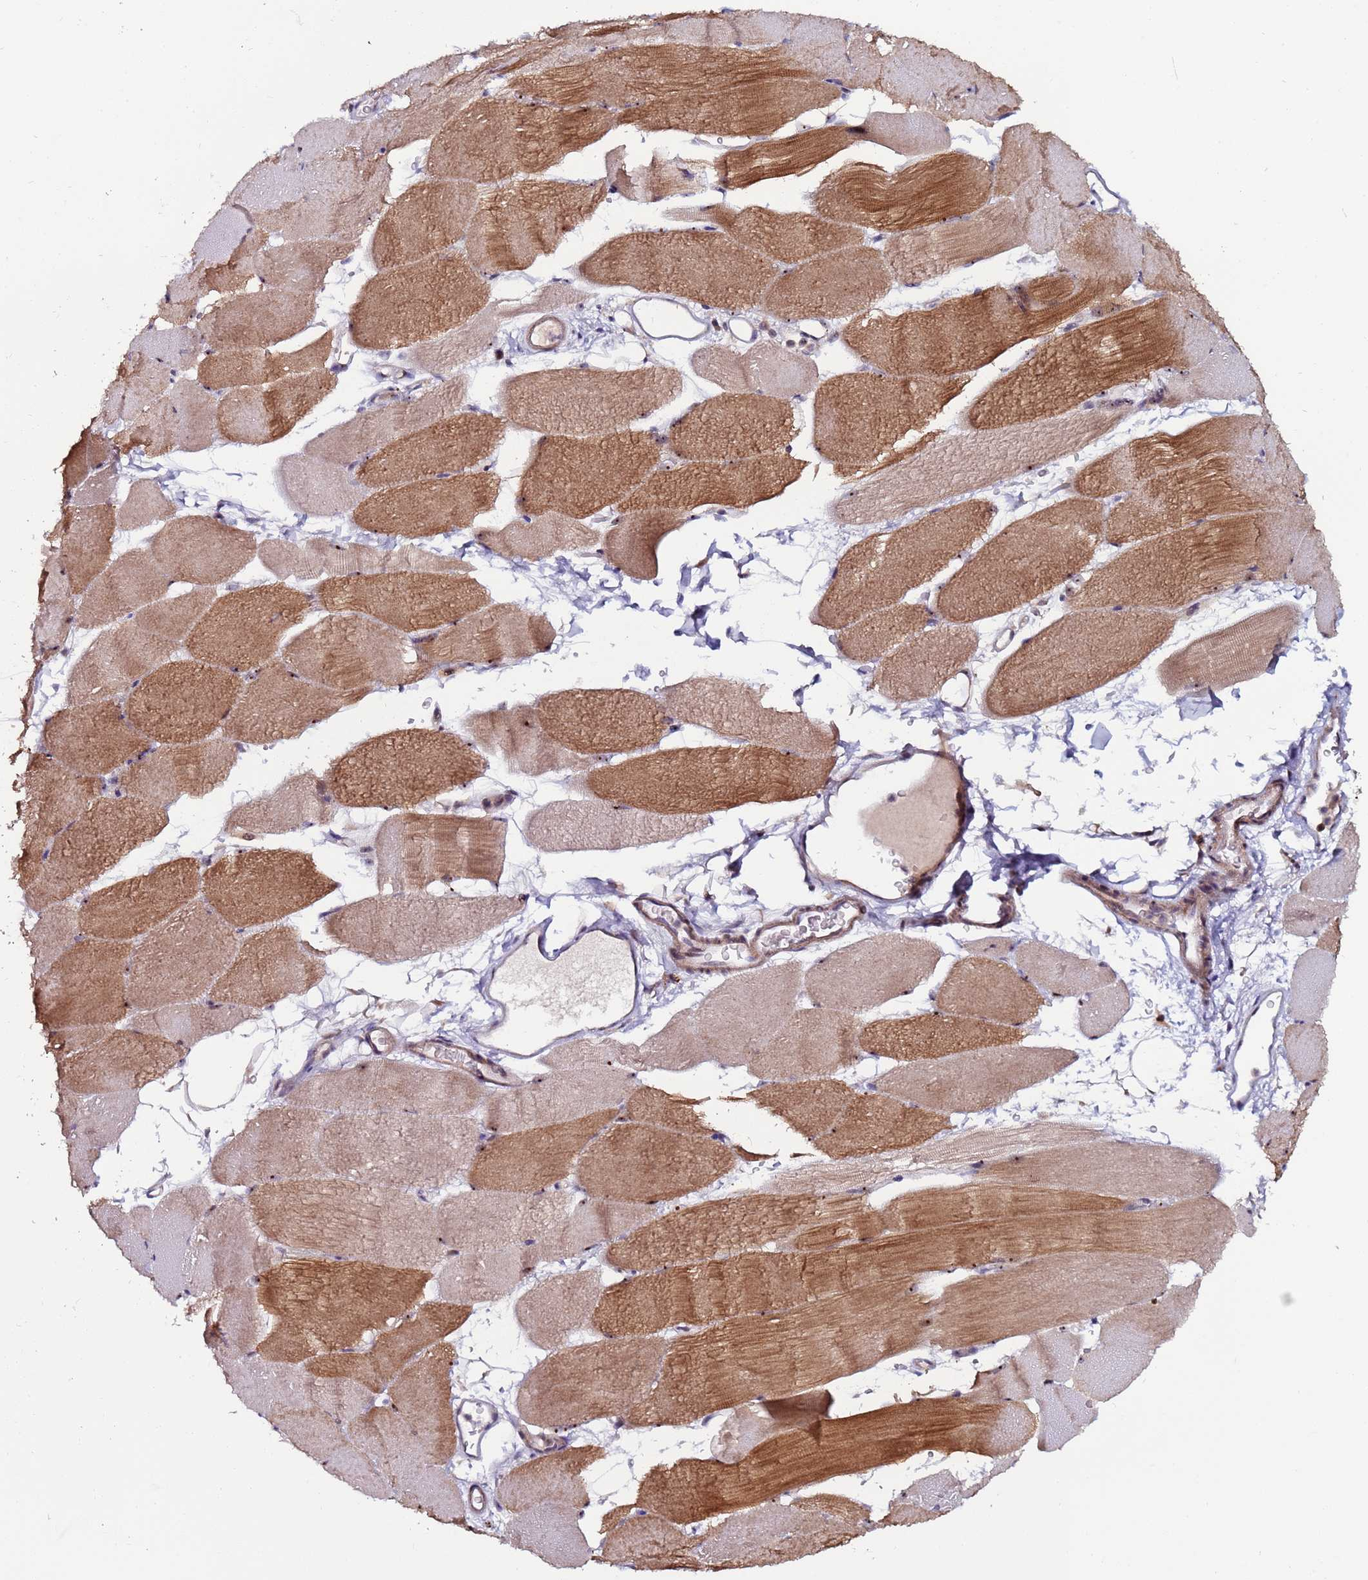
{"staining": {"intensity": "moderate", "quantity": "25%-75%", "location": "cytoplasmic/membranous,nuclear"}, "tissue": "skeletal muscle", "cell_type": "Myocytes", "image_type": "normal", "snomed": [{"axis": "morphology", "description": "Normal tissue, NOS"}, {"axis": "topography", "description": "Skeletal muscle"}, {"axis": "topography", "description": "Parathyroid gland"}], "caption": "The photomicrograph shows immunohistochemical staining of benign skeletal muscle. There is moderate cytoplasmic/membranous,nuclear expression is seen in approximately 25%-75% of myocytes.", "gene": "KRI1", "patient": {"sex": "female", "age": 37}}